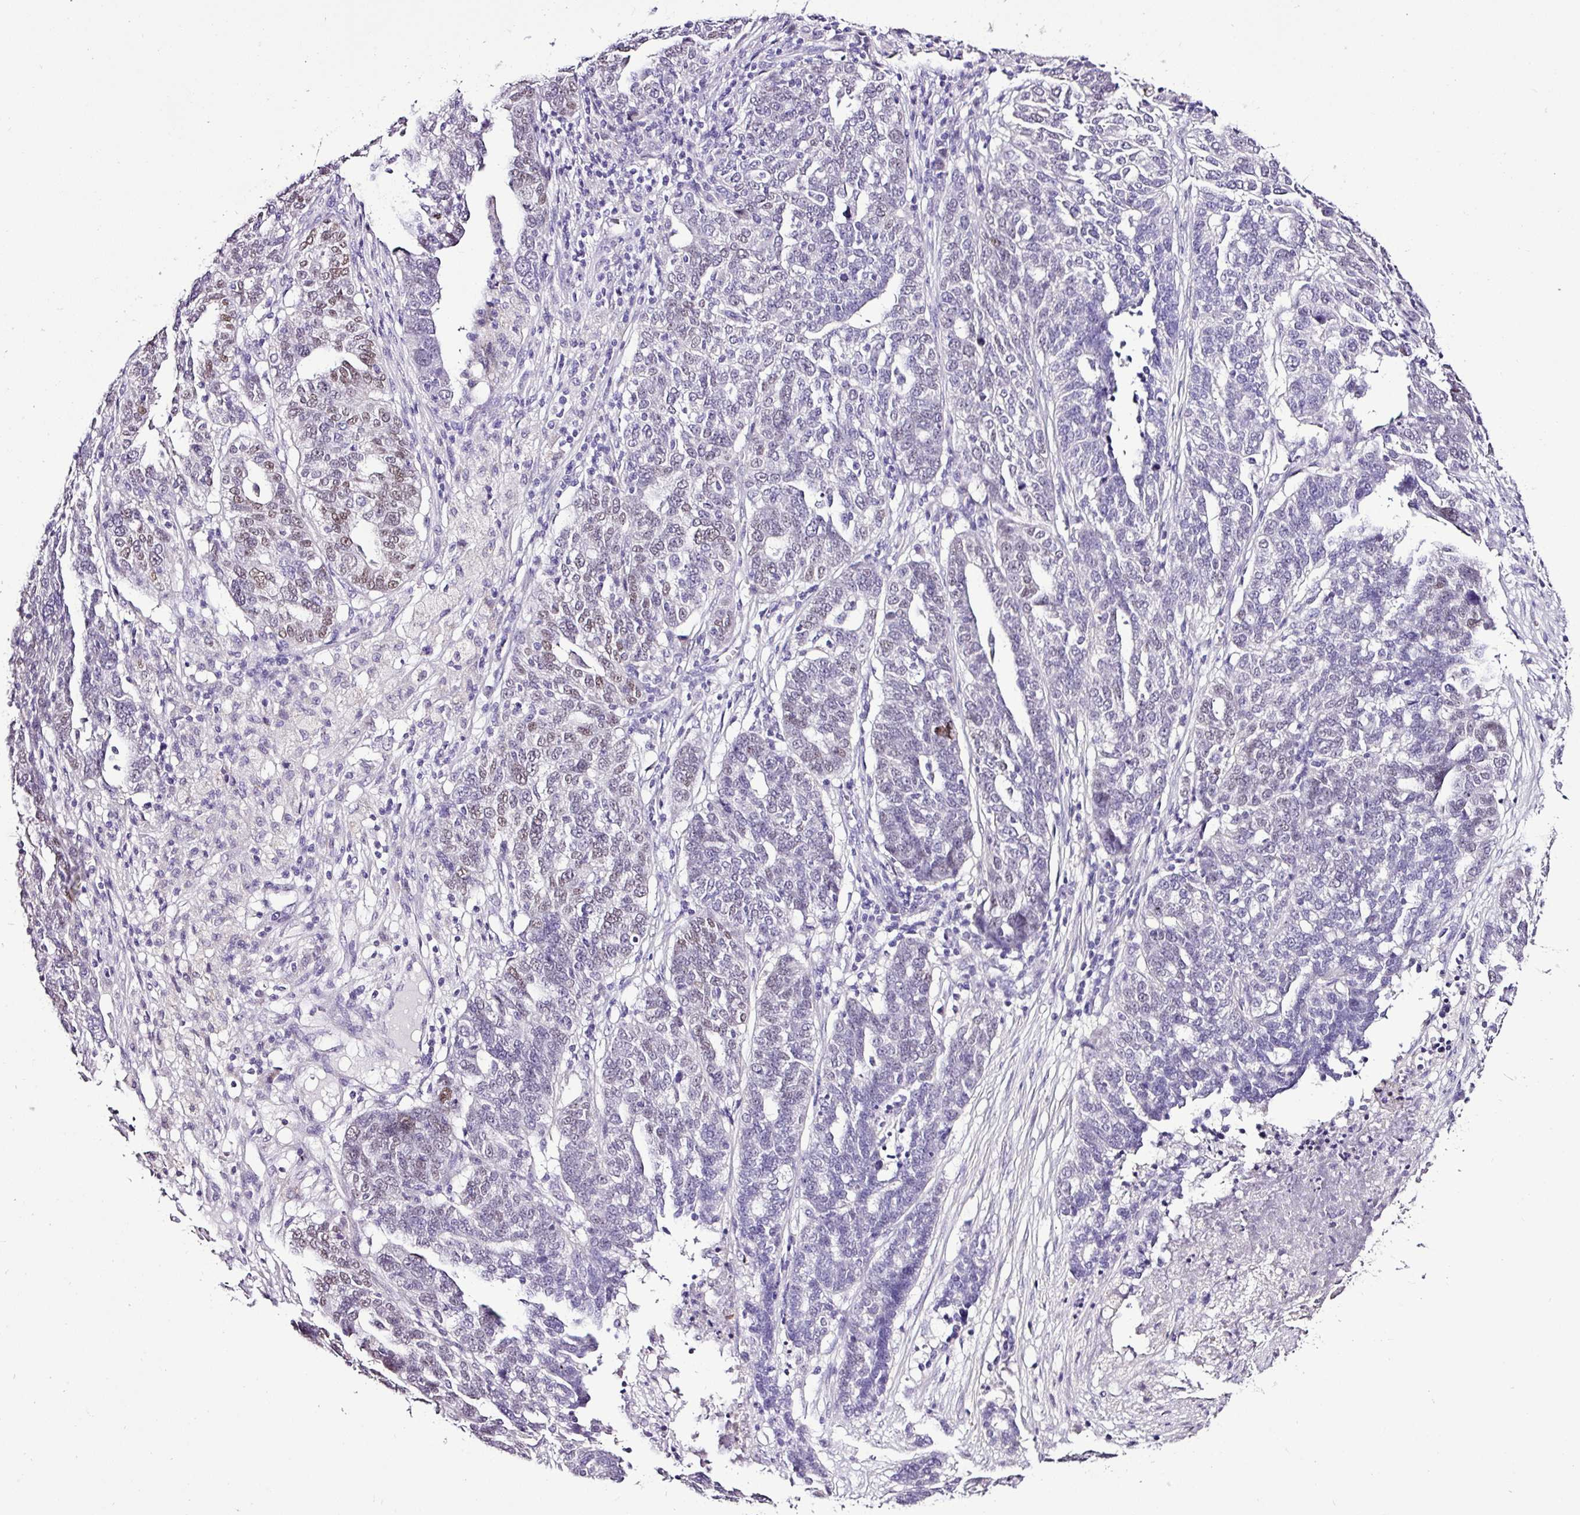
{"staining": {"intensity": "moderate", "quantity": "25%-75%", "location": "nuclear"}, "tissue": "ovarian cancer", "cell_type": "Tumor cells", "image_type": "cancer", "snomed": [{"axis": "morphology", "description": "Cystadenocarcinoma, serous, NOS"}, {"axis": "topography", "description": "Ovary"}], "caption": "This is an image of immunohistochemistry staining of serous cystadenocarcinoma (ovarian), which shows moderate staining in the nuclear of tumor cells.", "gene": "ESR1", "patient": {"sex": "female", "age": 59}}